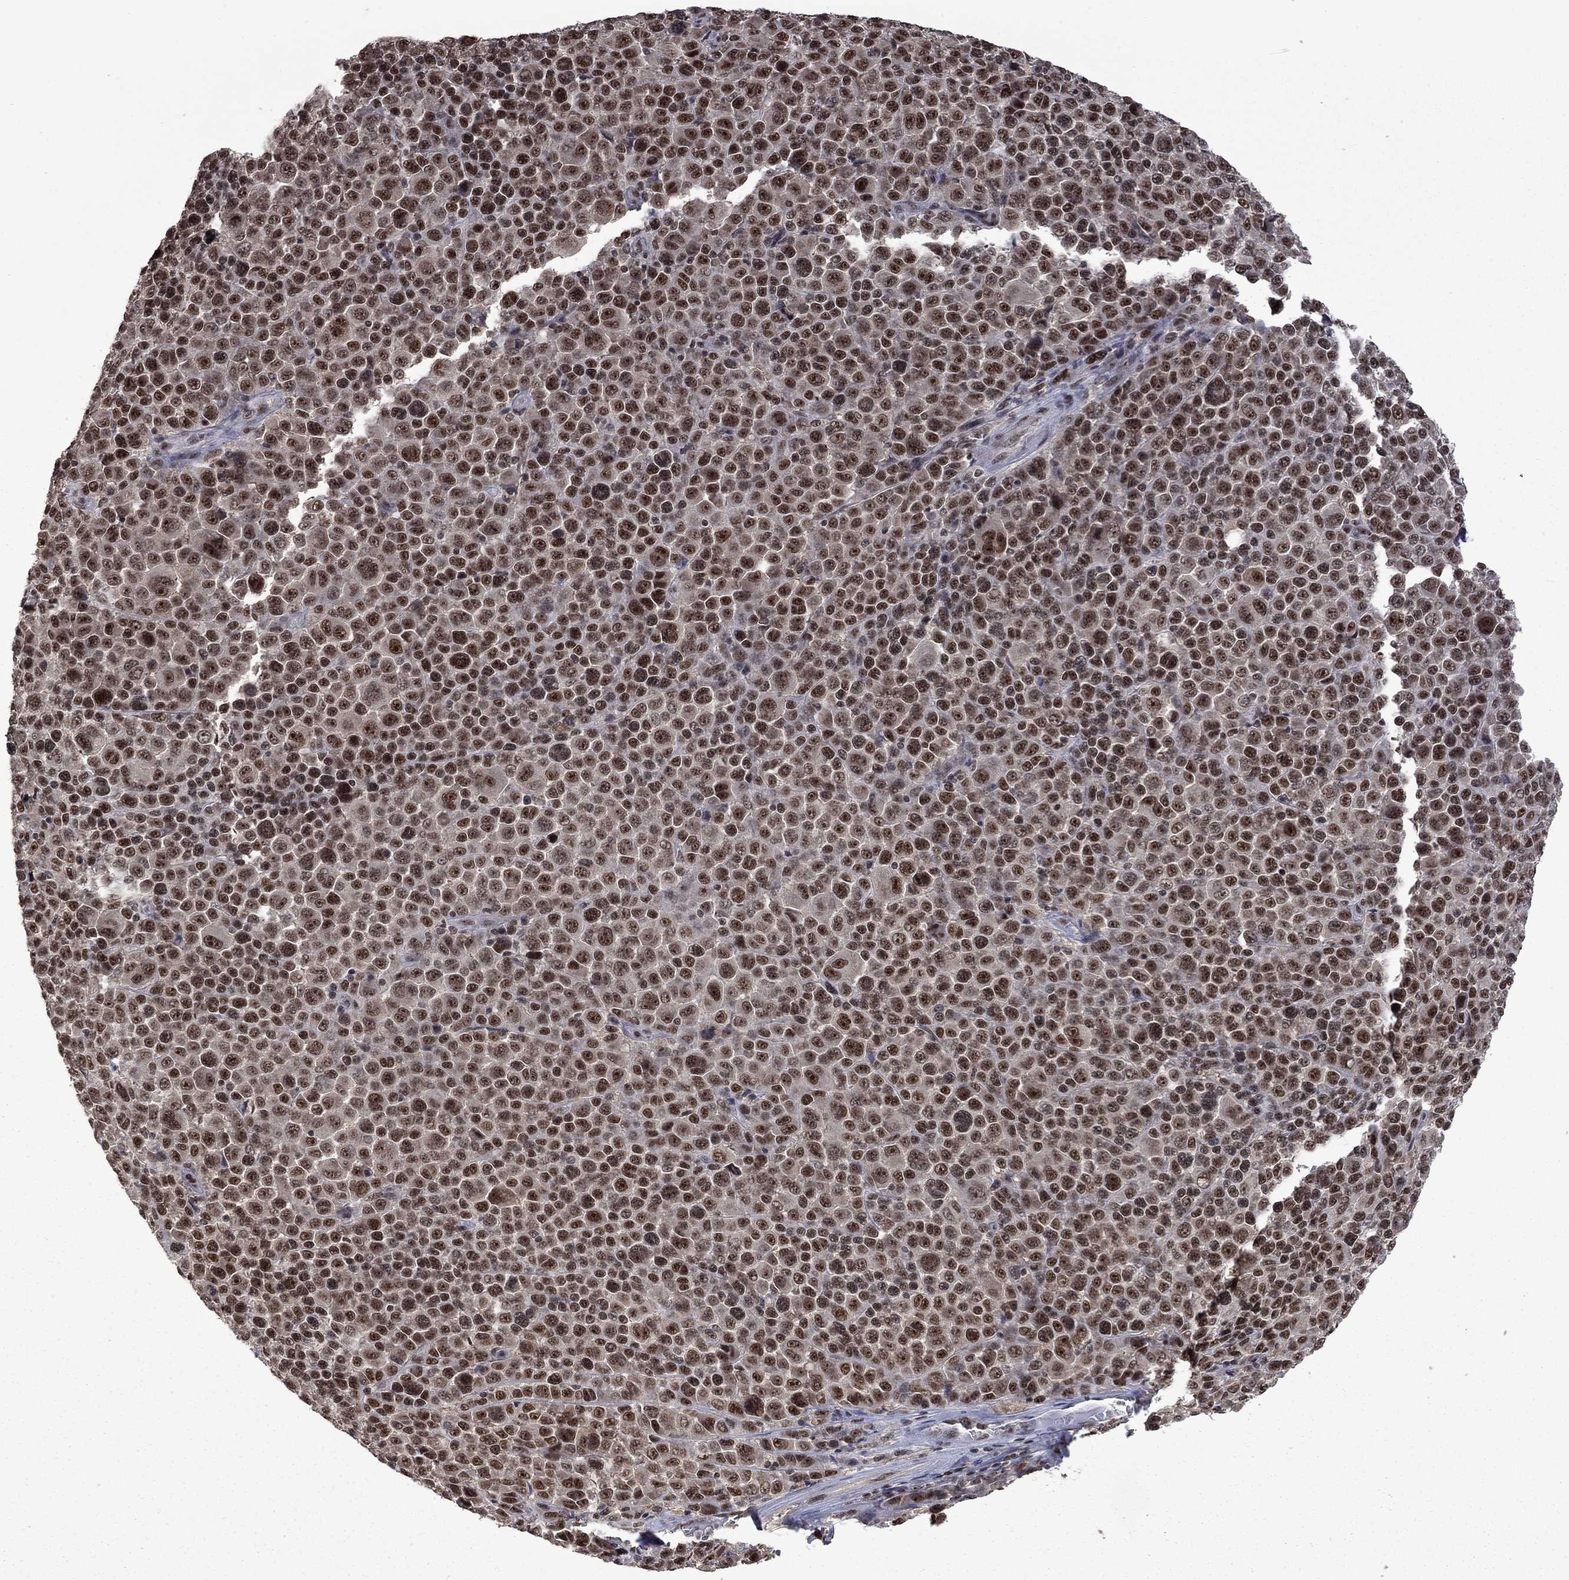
{"staining": {"intensity": "moderate", "quantity": ">75%", "location": "nuclear"}, "tissue": "melanoma", "cell_type": "Tumor cells", "image_type": "cancer", "snomed": [{"axis": "morphology", "description": "Malignant melanoma, NOS"}, {"axis": "topography", "description": "Skin"}], "caption": "Human malignant melanoma stained for a protein (brown) displays moderate nuclear positive positivity in approximately >75% of tumor cells.", "gene": "FBL", "patient": {"sex": "female", "age": 57}}